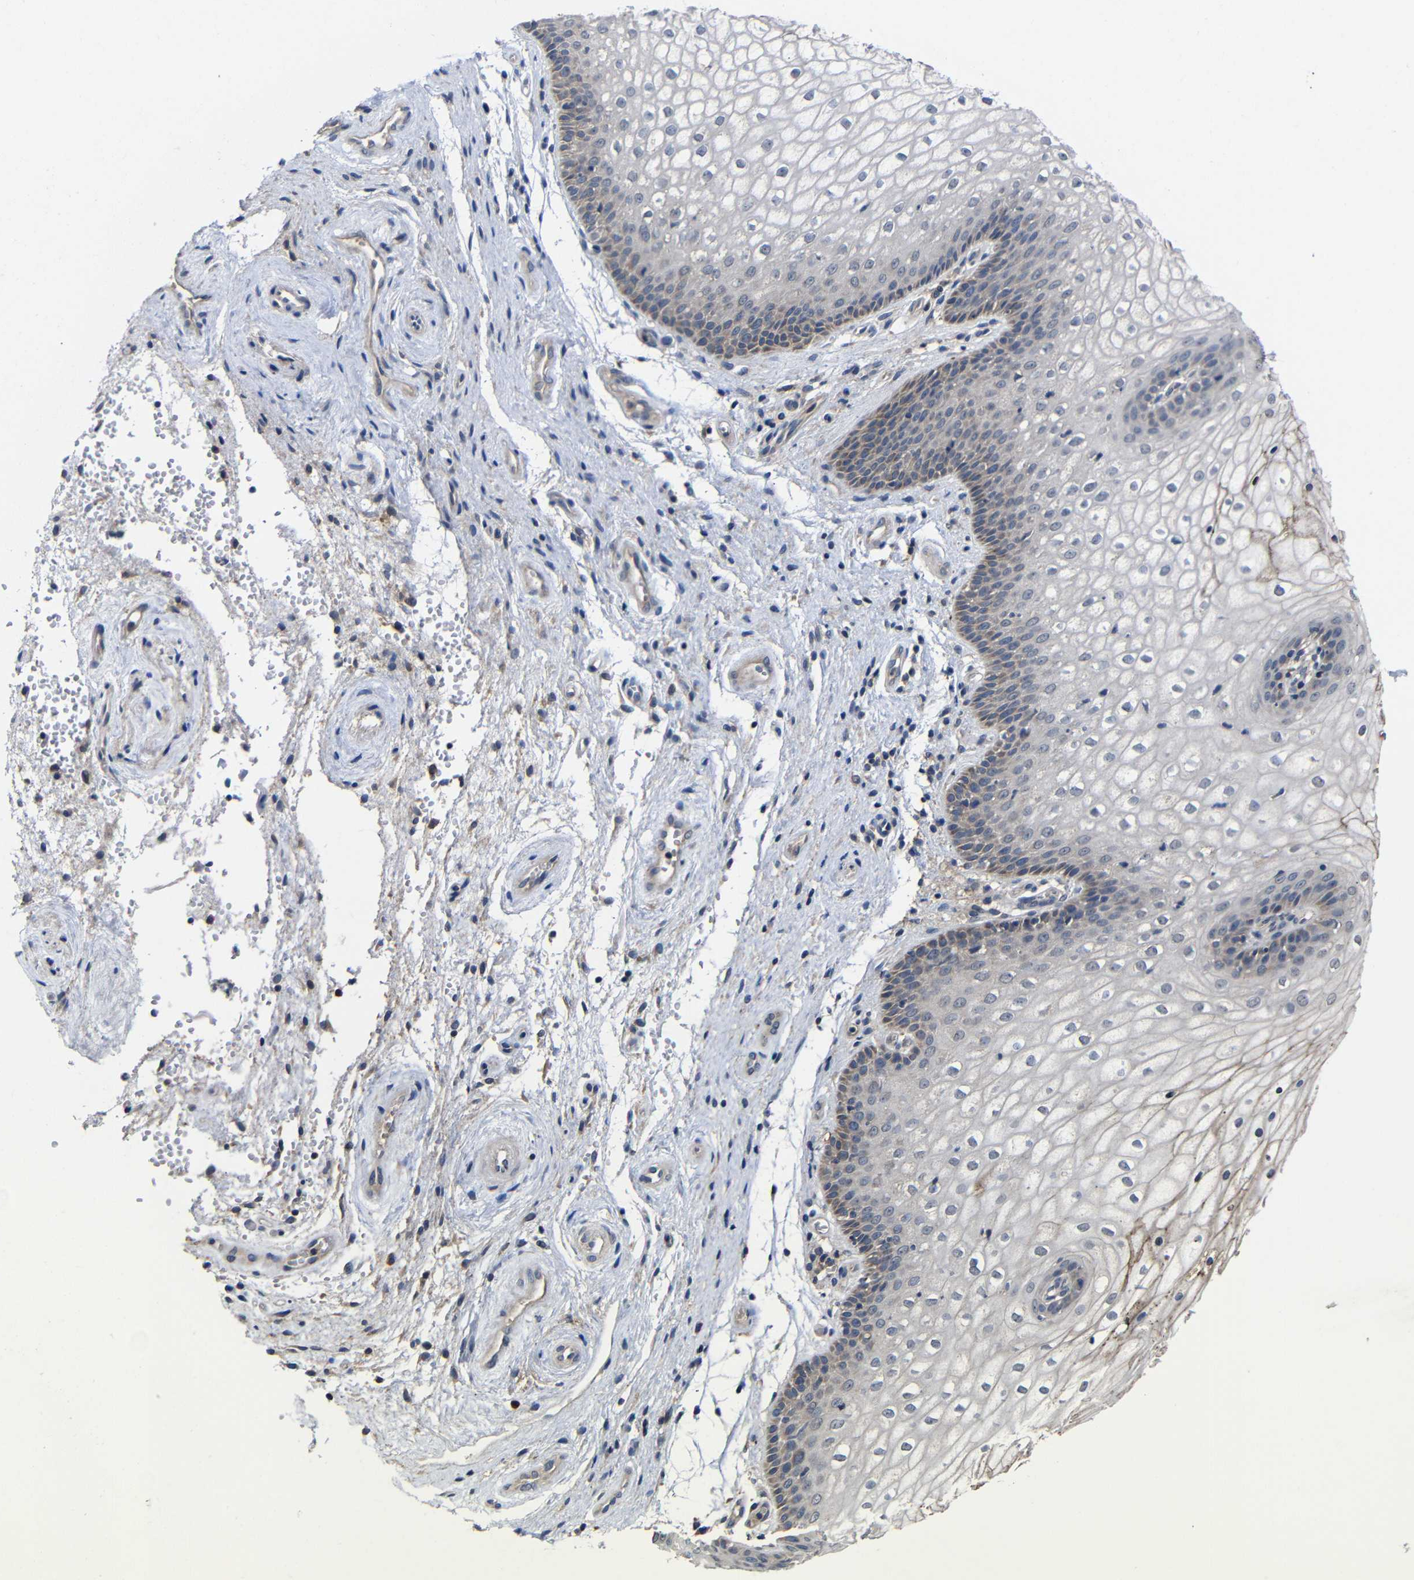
{"staining": {"intensity": "weak", "quantity": "<25%", "location": "cytoplasmic/membranous"}, "tissue": "vagina", "cell_type": "Squamous epithelial cells", "image_type": "normal", "snomed": [{"axis": "morphology", "description": "Normal tissue, NOS"}, {"axis": "topography", "description": "Vagina"}], "caption": "Squamous epithelial cells show no significant protein staining in normal vagina. (DAB (3,3'-diaminobenzidine) immunohistochemistry (IHC) visualized using brightfield microscopy, high magnification).", "gene": "LPAR5", "patient": {"sex": "female", "age": 34}}